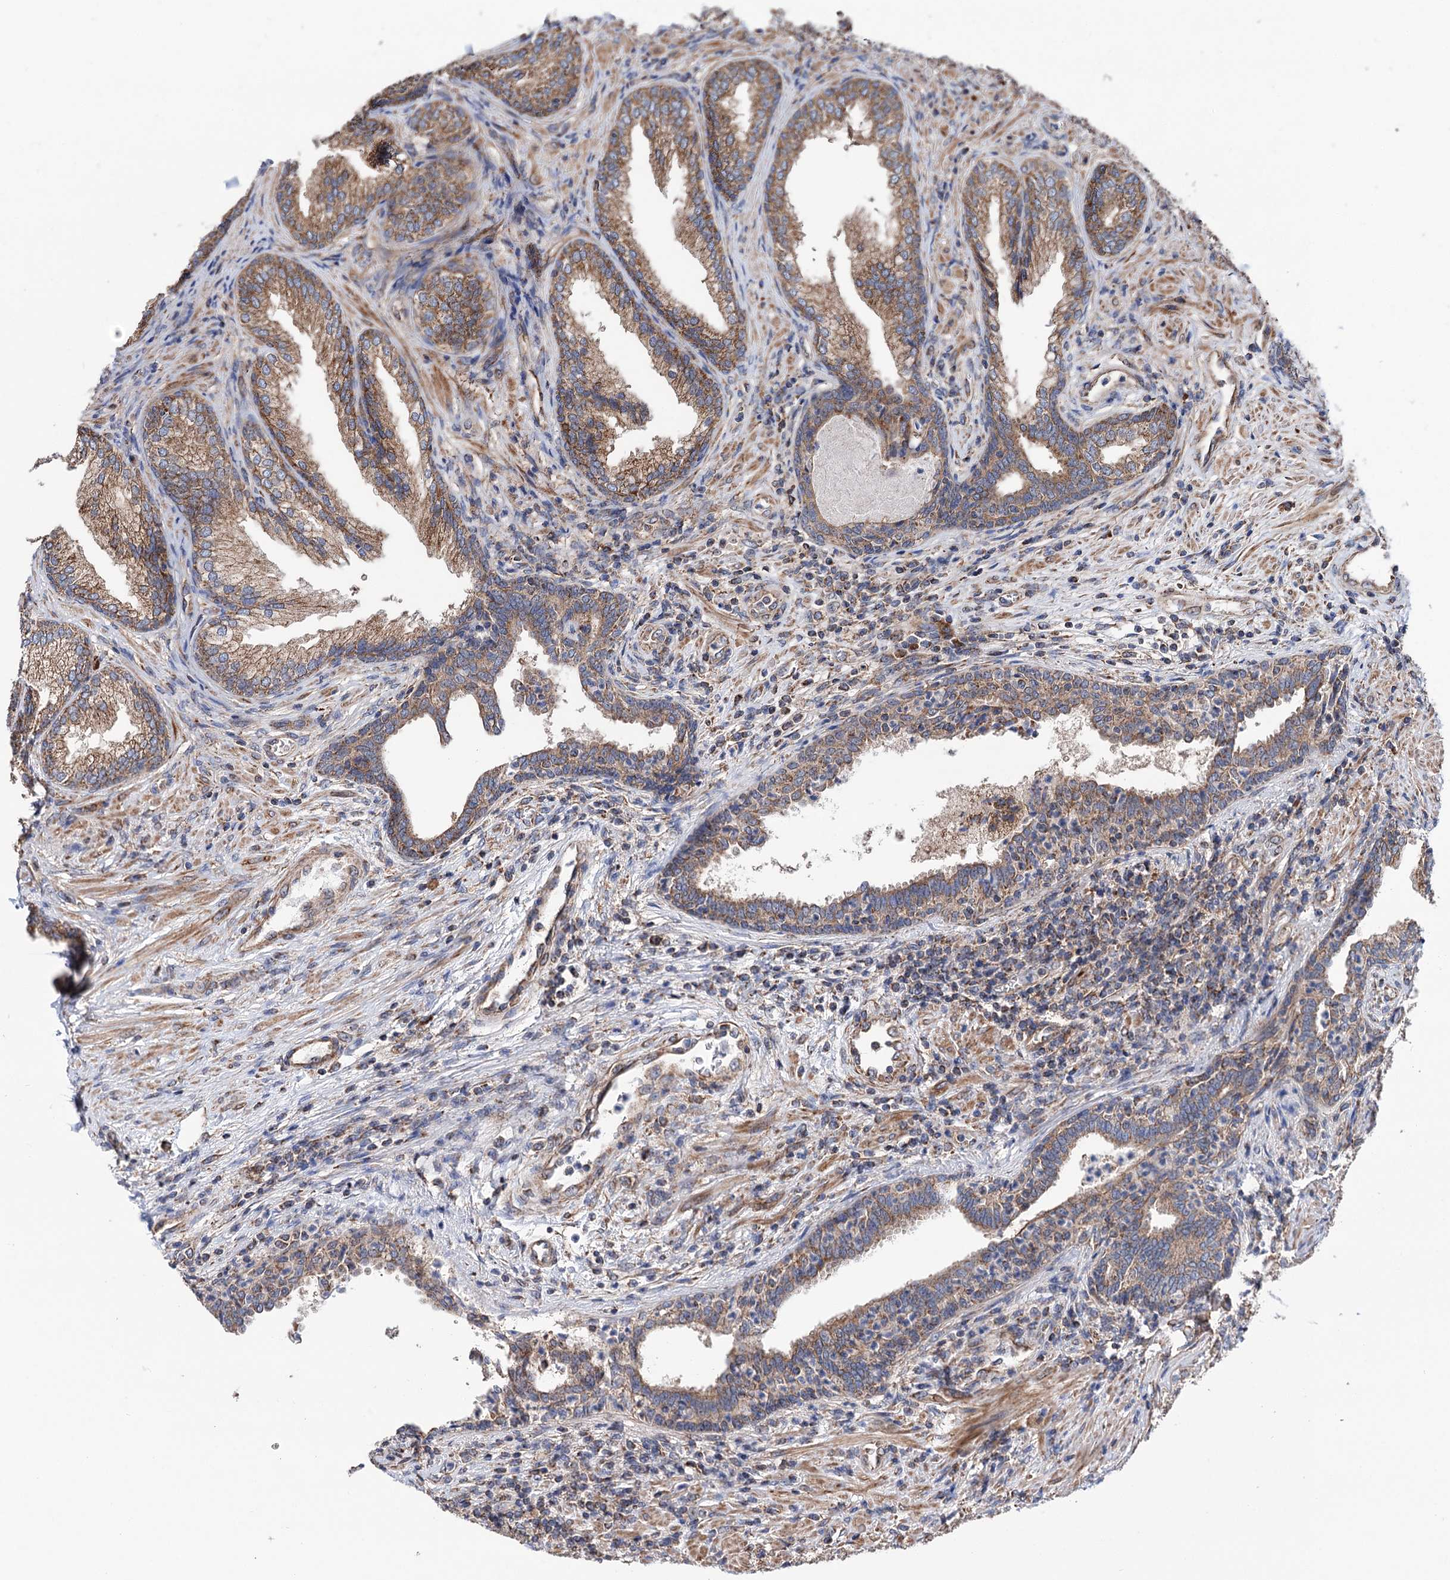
{"staining": {"intensity": "moderate", "quantity": ">75%", "location": "cytoplasmic/membranous"}, "tissue": "prostate", "cell_type": "Glandular cells", "image_type": "normal", "snomed": [{"axis": "morphology", "description": "Normal tissue, NOS"}, {"axis": "topography", "description": "Prostate"}], "caption": "Protein staining displays moderate cytoplasmic/membranous staining in about >75% of glandular cells in benign prostate.", "gene": "SUCLA2", "patient": {"sex": "male", "age": 76}}